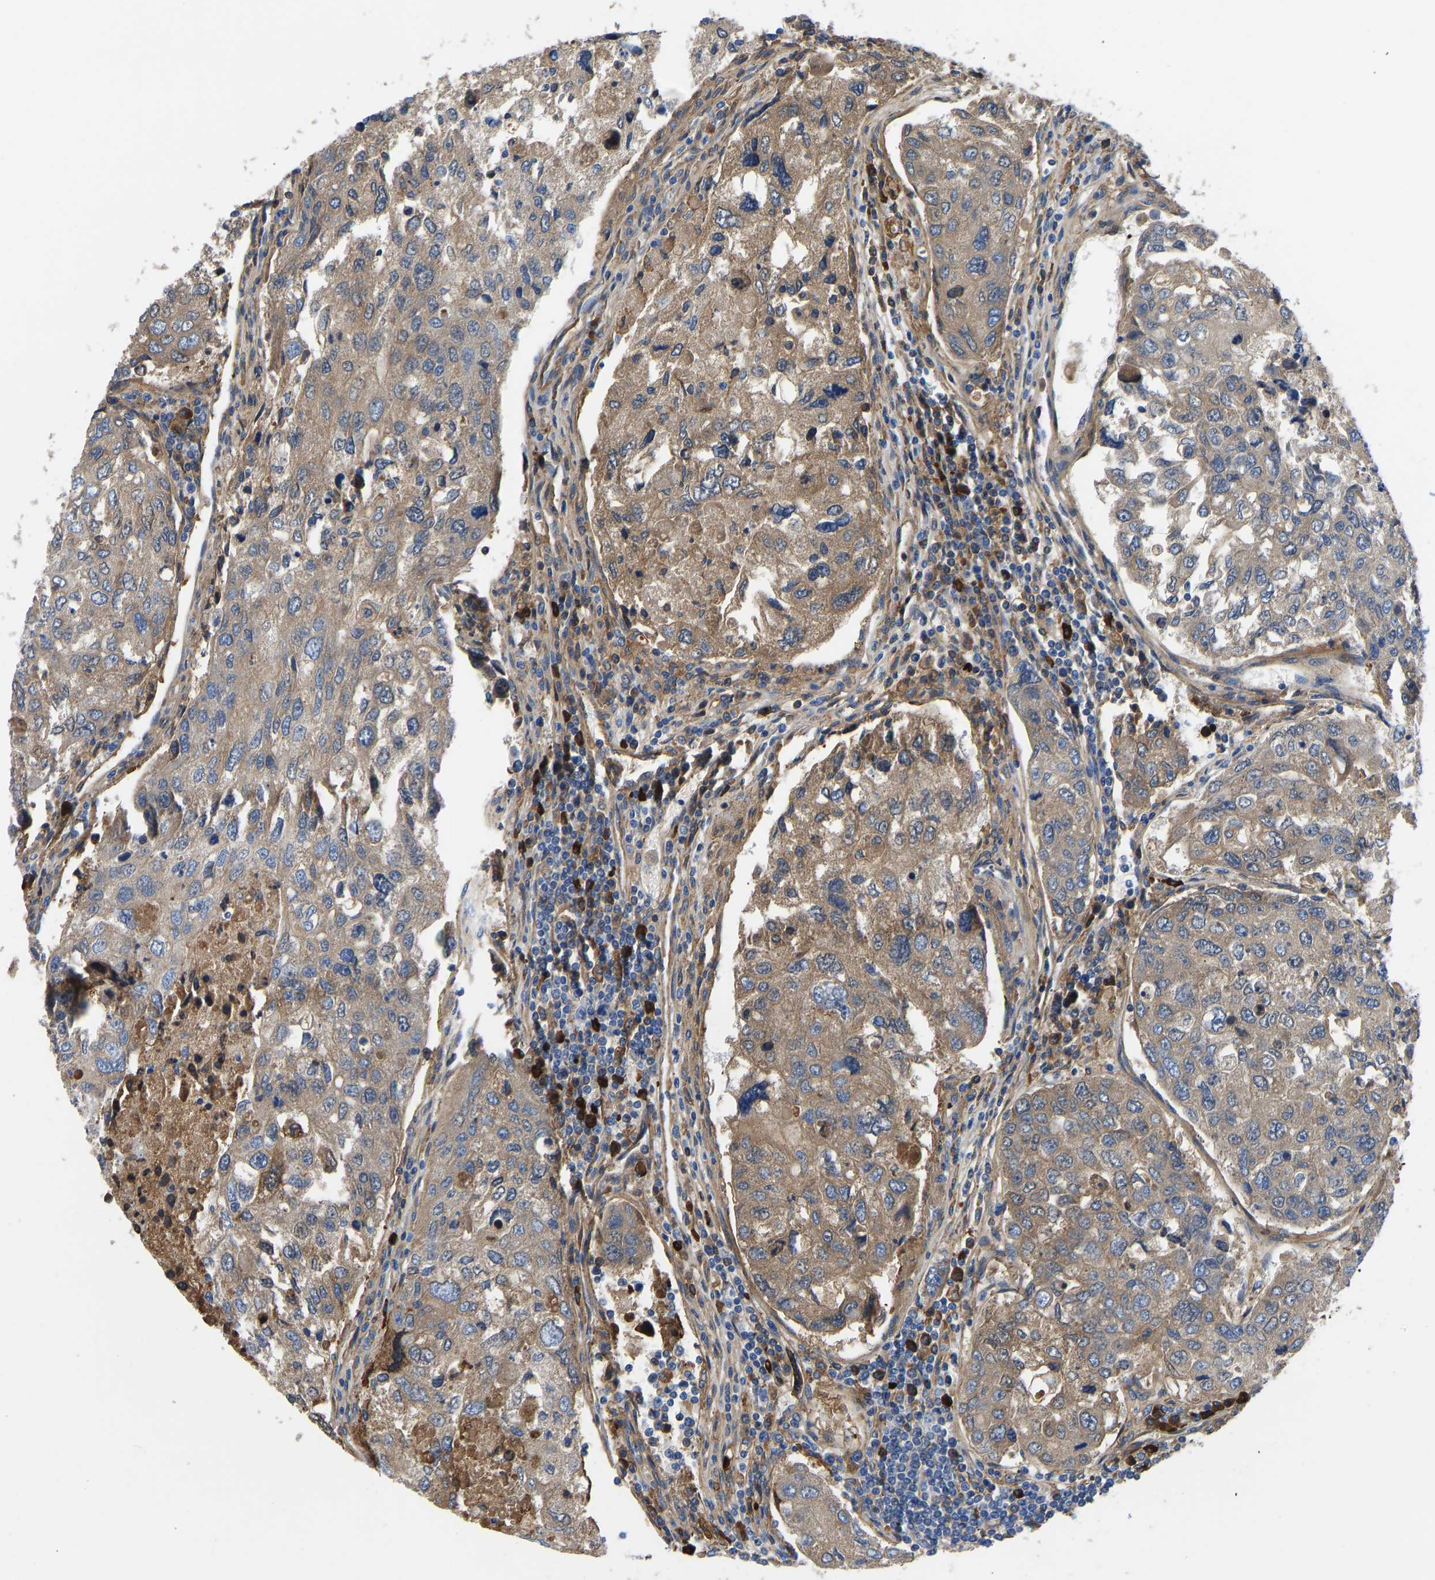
{"staining": {"intensity": "moderate", "quantity": ">75%", "location": "cytoplasmic/membranous"}, "tissue": "urothelial cancer", "cell_type": "Tumor cells", "image_type": "cancer", "snomed": [{"axis": "morphology", "description": "Urothelial carcinoma, High grade"}, {"axis": "topography", "description": "Lymph node"}, {"axis": "topography", "description": "Urinary bladder"}], "caption": "Protein staining demonstrates moderate cytoplasmic/membranous staining in approximately >75% of tumor cells in urothelial carcinoma (high-grade).", "gene": "HSPG2", "patient": {"sex": "male", "age": 51}}